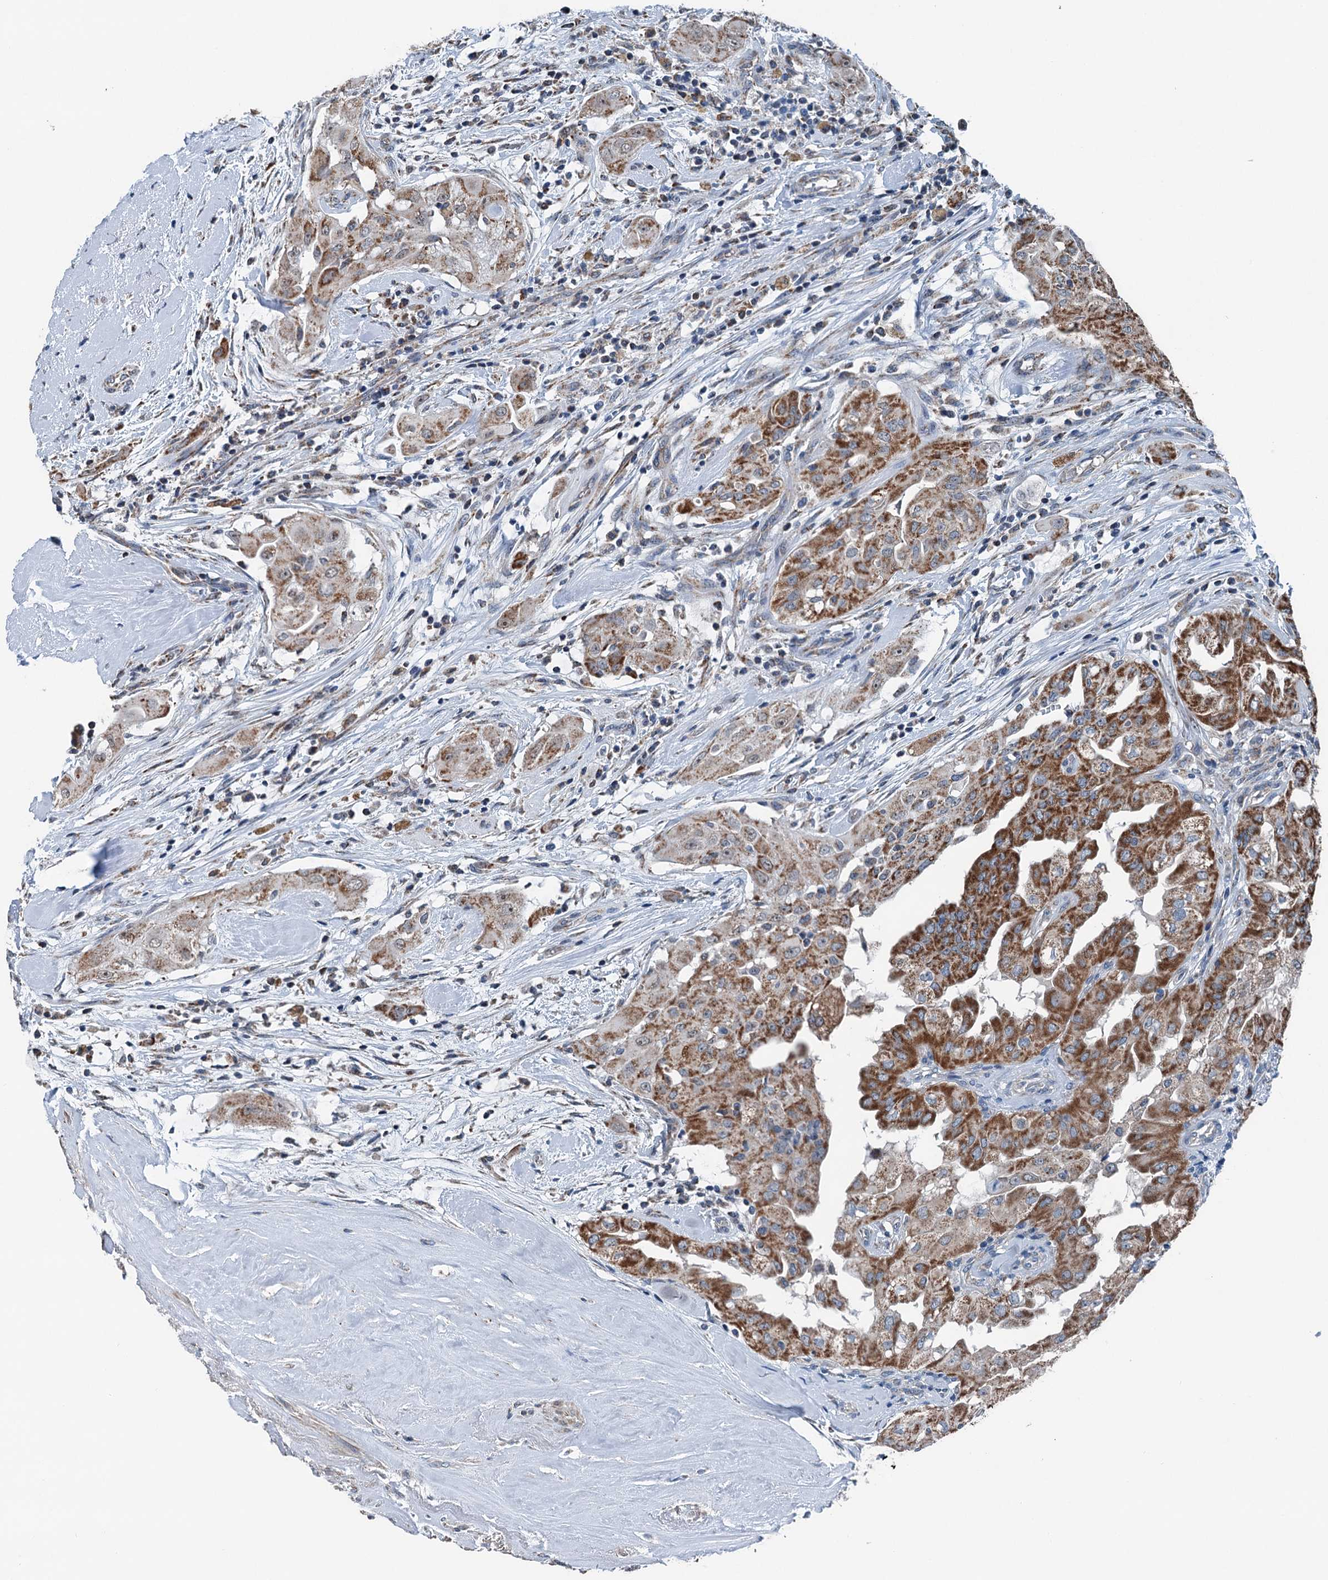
{"staining": {"intensity": "strong", "quantity": ">75%", "location": "cytoplasmic/membranous"}, "tissue": "thyroid cancer", "cell_type": "Tumor cells", "image_type": "cancer", "snomed": [{"axis": "morphology", "description": "Papillary adenocarcinoma, NOS"}, {"axis": "topography", "description": "Thyroid gland"}], "caption": "This image reveals immunohistochemistry staining of papillary adenocarcinoma (thyroid), with high strong cytoplasmic/membranous positivity in about >75% of tumor cells.", "gene": "TRPT1", "patient": {"sex": "female", "age": 59}}